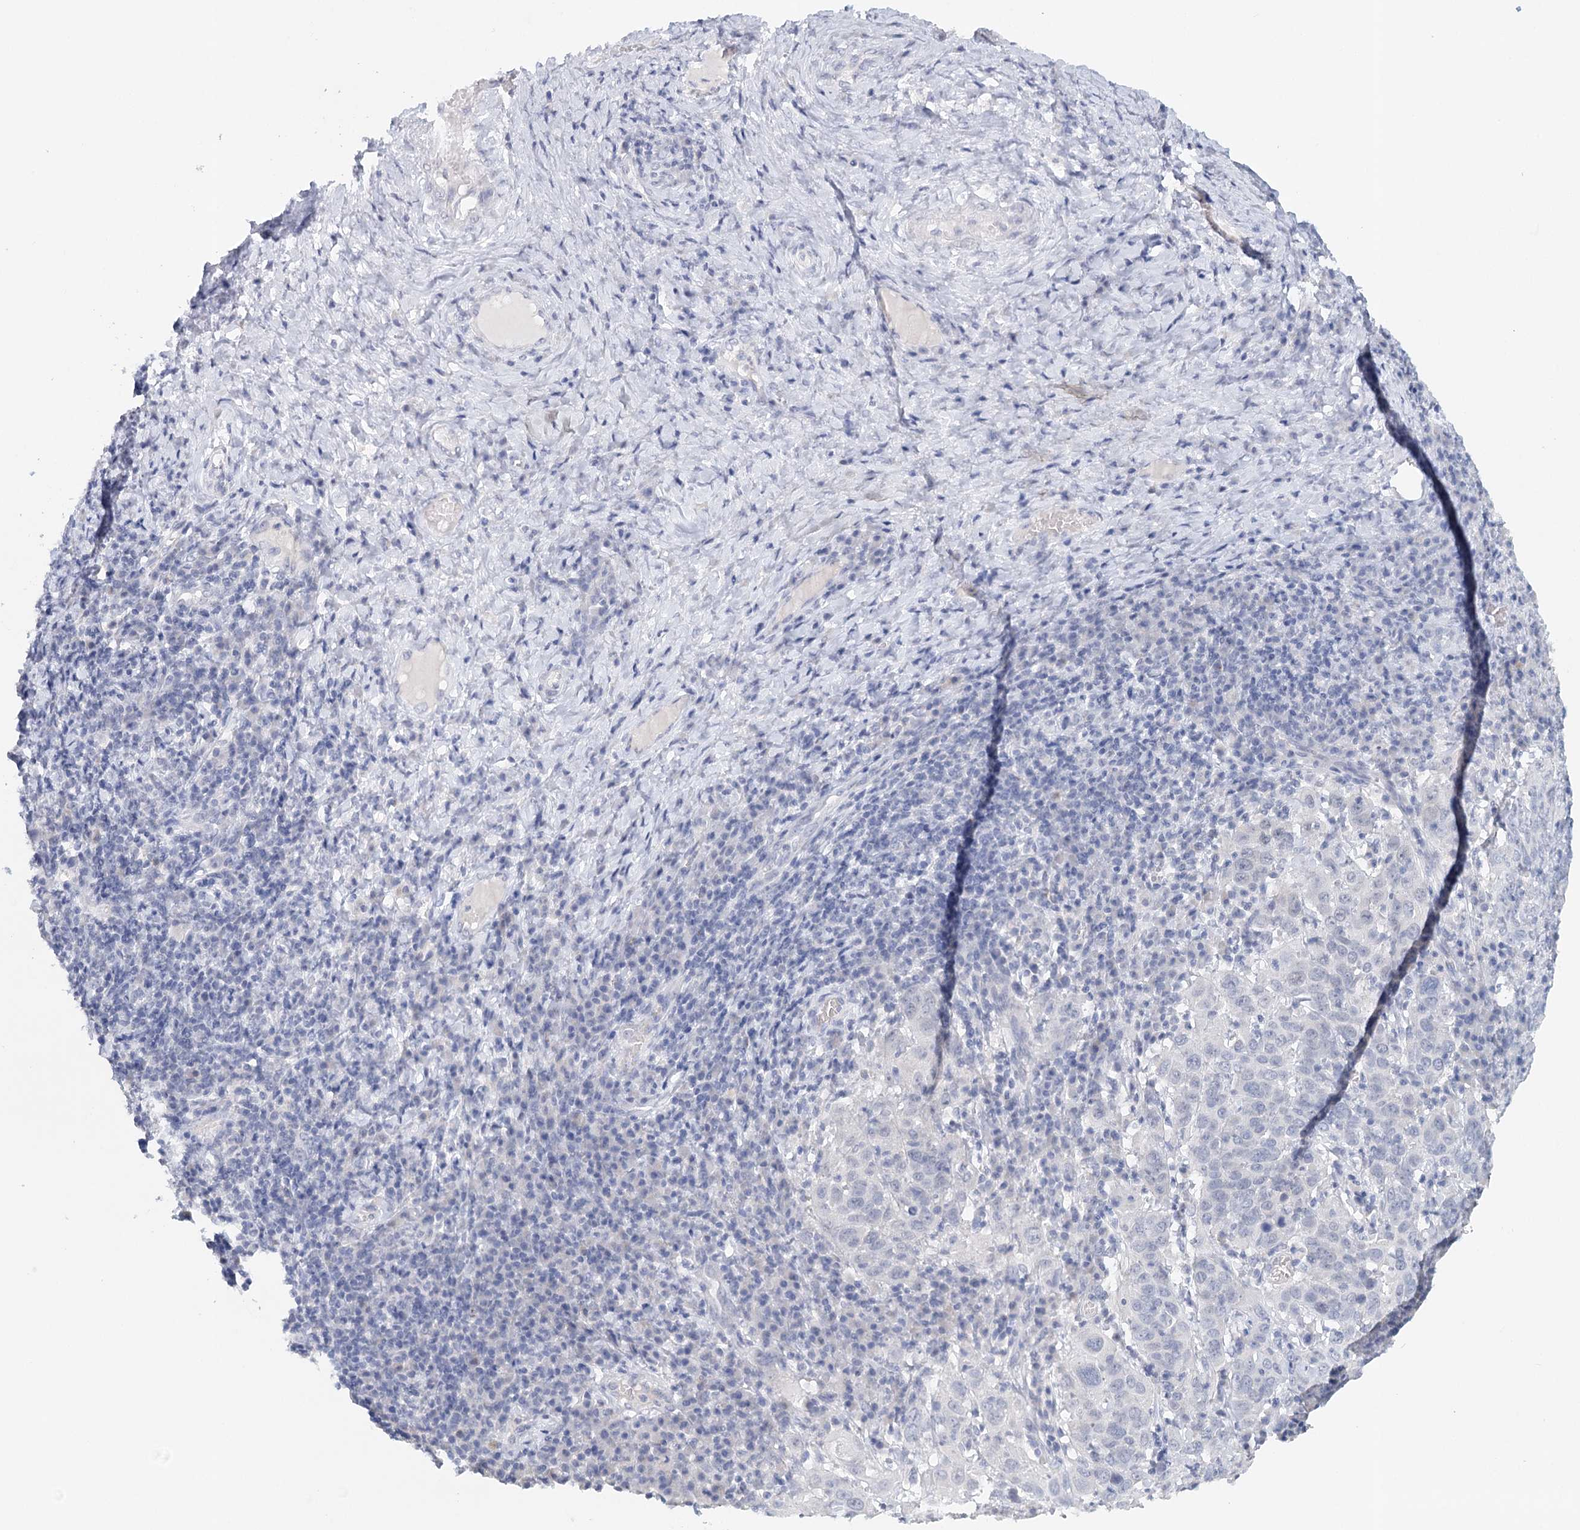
{"staining": {"intensity": "negative", "quantity": "none", "location": "none"}, "tissue": "cervical cancer", "cell_type": "Tumor cells", "image_type": "cancer", "snomed": [{"axis": "morphology", "description": "Squamous cell carcinoma, NOS"}, {"axis": "topography", "description": "Cervix"}], "caption": "High power microscopy histopathology image of an immunohistochemistry photomicrograph of cervical cancer, revealing no significant staining in tumor cells.", "gene": "HSPA4L", "patient": {"sex": "female", "age": 46}}